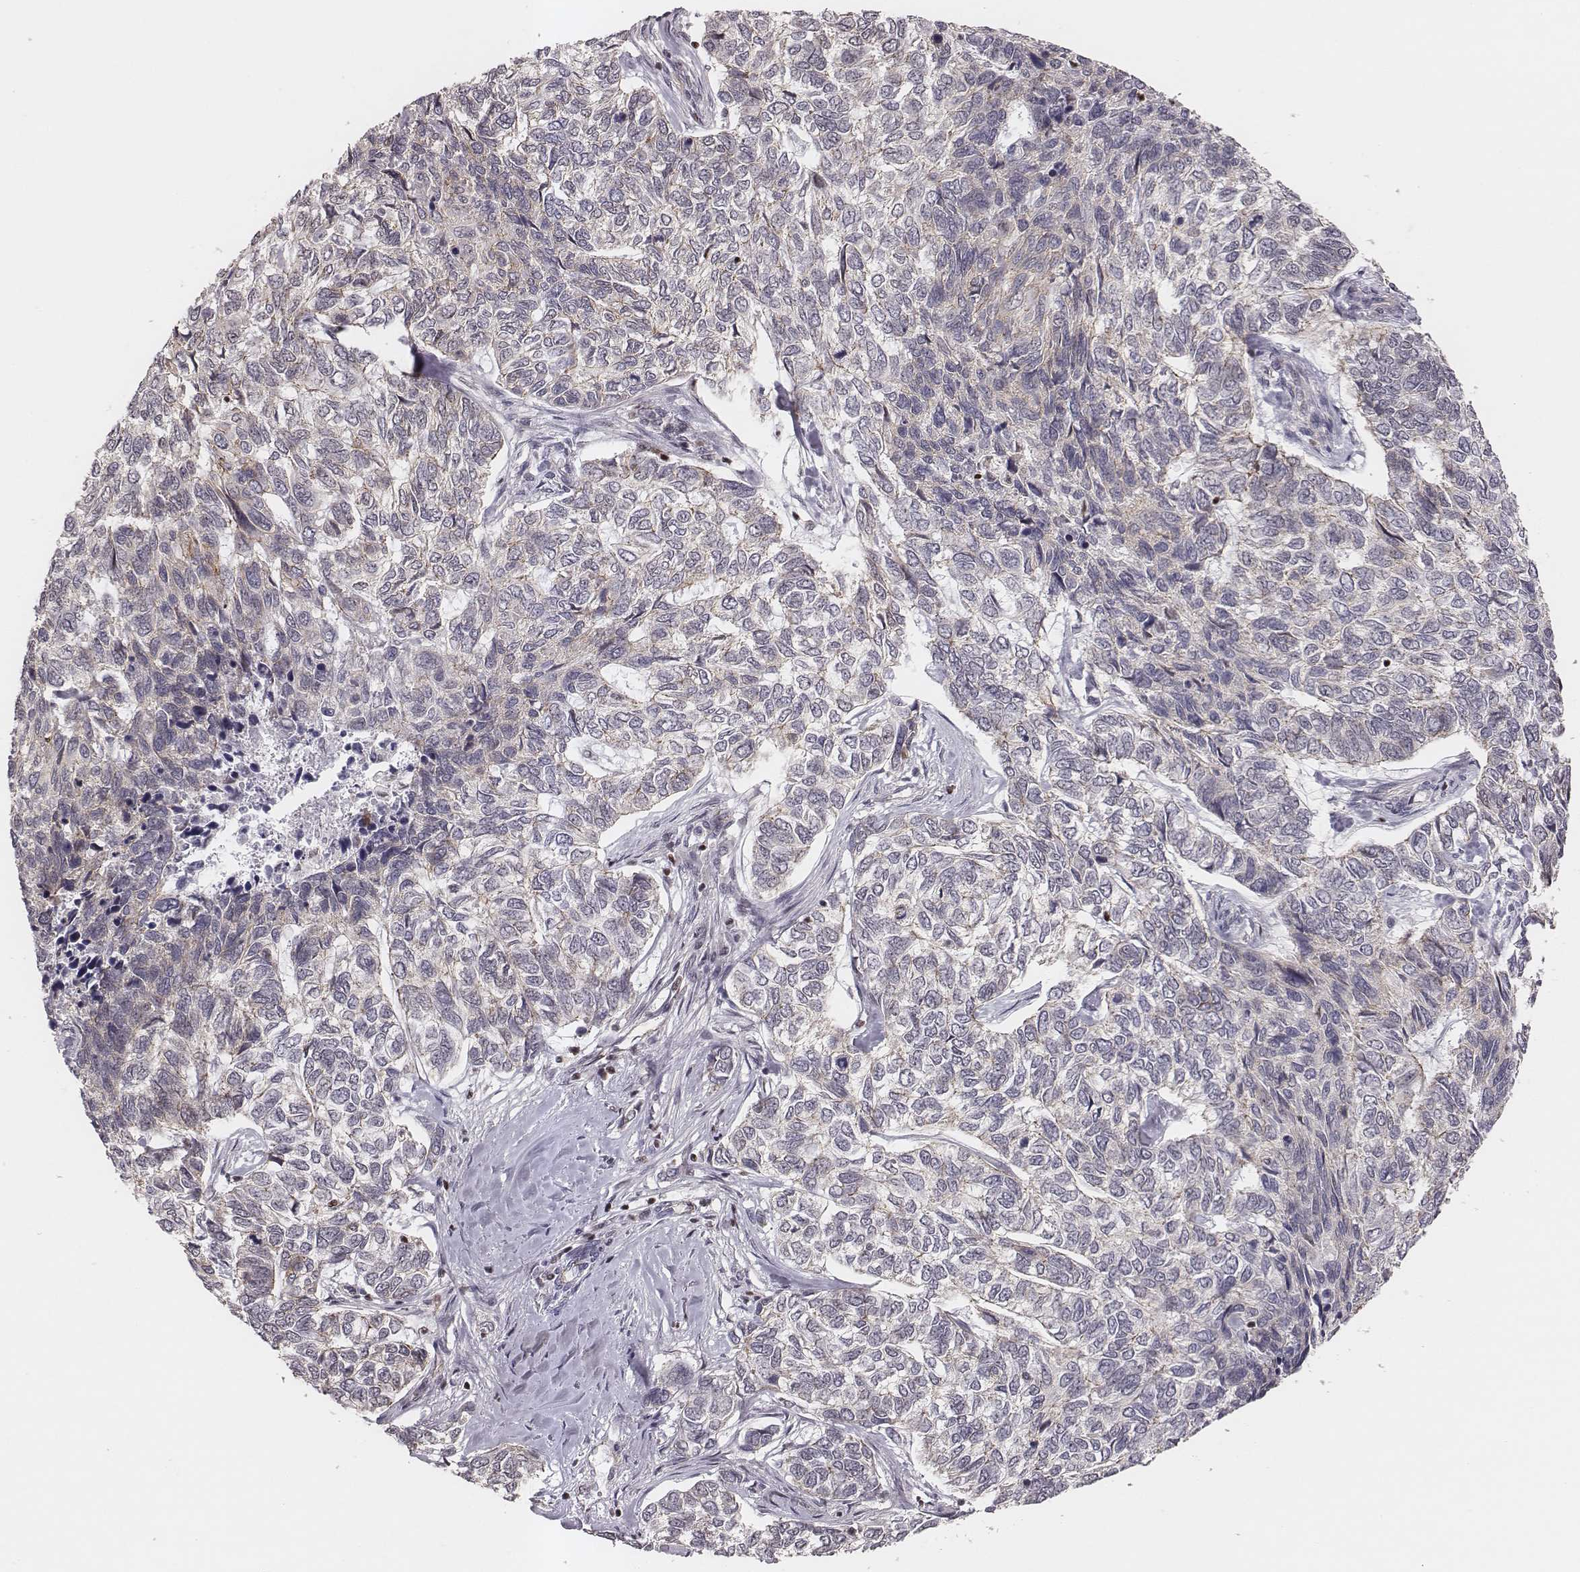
{"staining": {"intensity": "negative", "quantity": "none", "location": "none"}, "tissue": "skin cancer", "cell_type": "Tumor cells", "image_type": "cancer", "snomed": [{"axis": "morphology", "description": "Basal cell carcinoma"}, {"axis": "topography", "description": "Skin"}], "caption": "Tumor cells are negative for protein expression in human skin cancer.", "gene": "WDR59", "patient": {"sex": "female", "age": 65}}